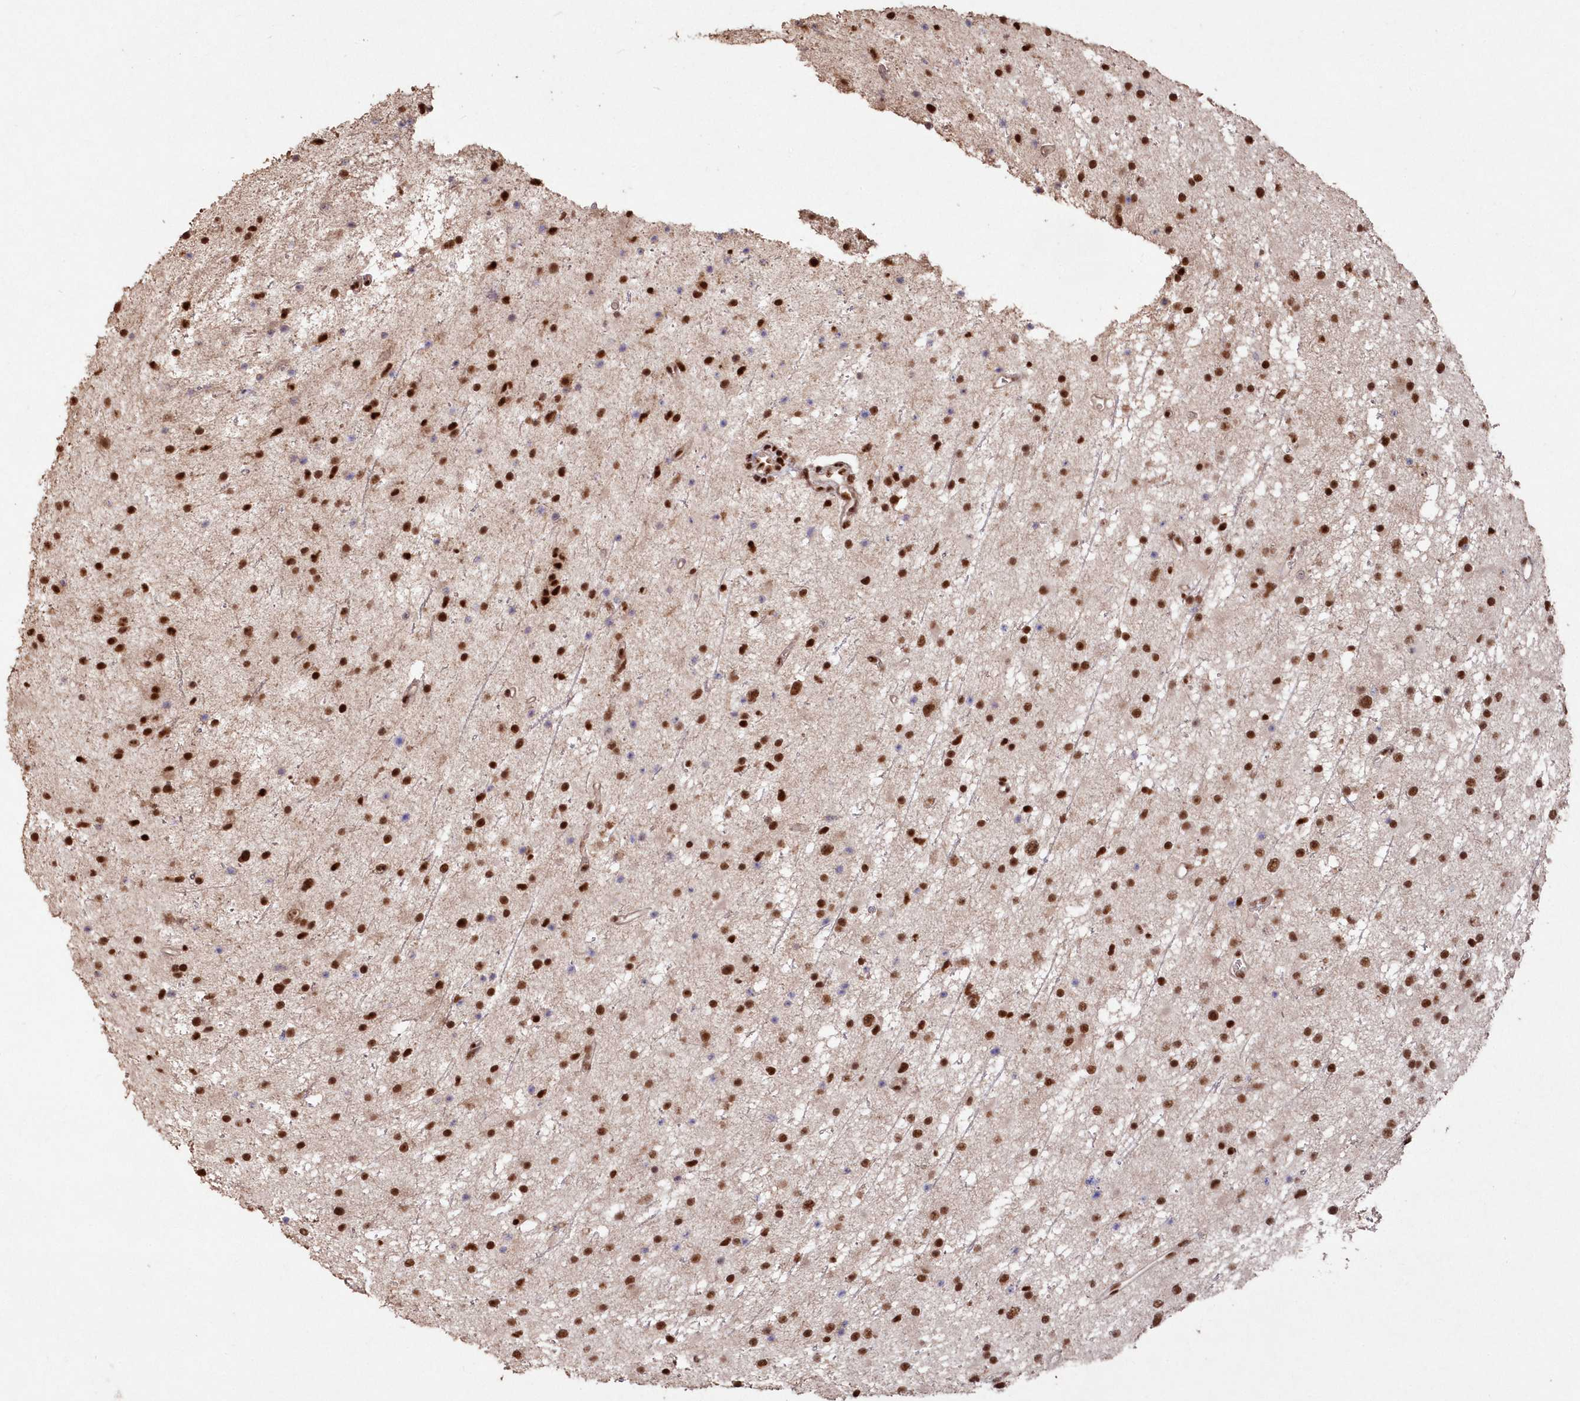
{"staining": {"intensity": "strong", "quantity": ">75%", "location": "nuclear"}, "tissue": "glioma", "cell_type": "Tumor cells", "image_type": "cancer", "snomed": [{"axis": "morphology", "description": "Glioma, malignant, Low grade"}, {"axis": "topography", "description": "Cerebral cortex"}], "caption": "This is a micrograph of immunohistochemistry staining of glioma, which shows strong positivity in the nuclear of tumor cells.", "gene": "PDS5A", "patient": {"sex": "female", "age": 39}}